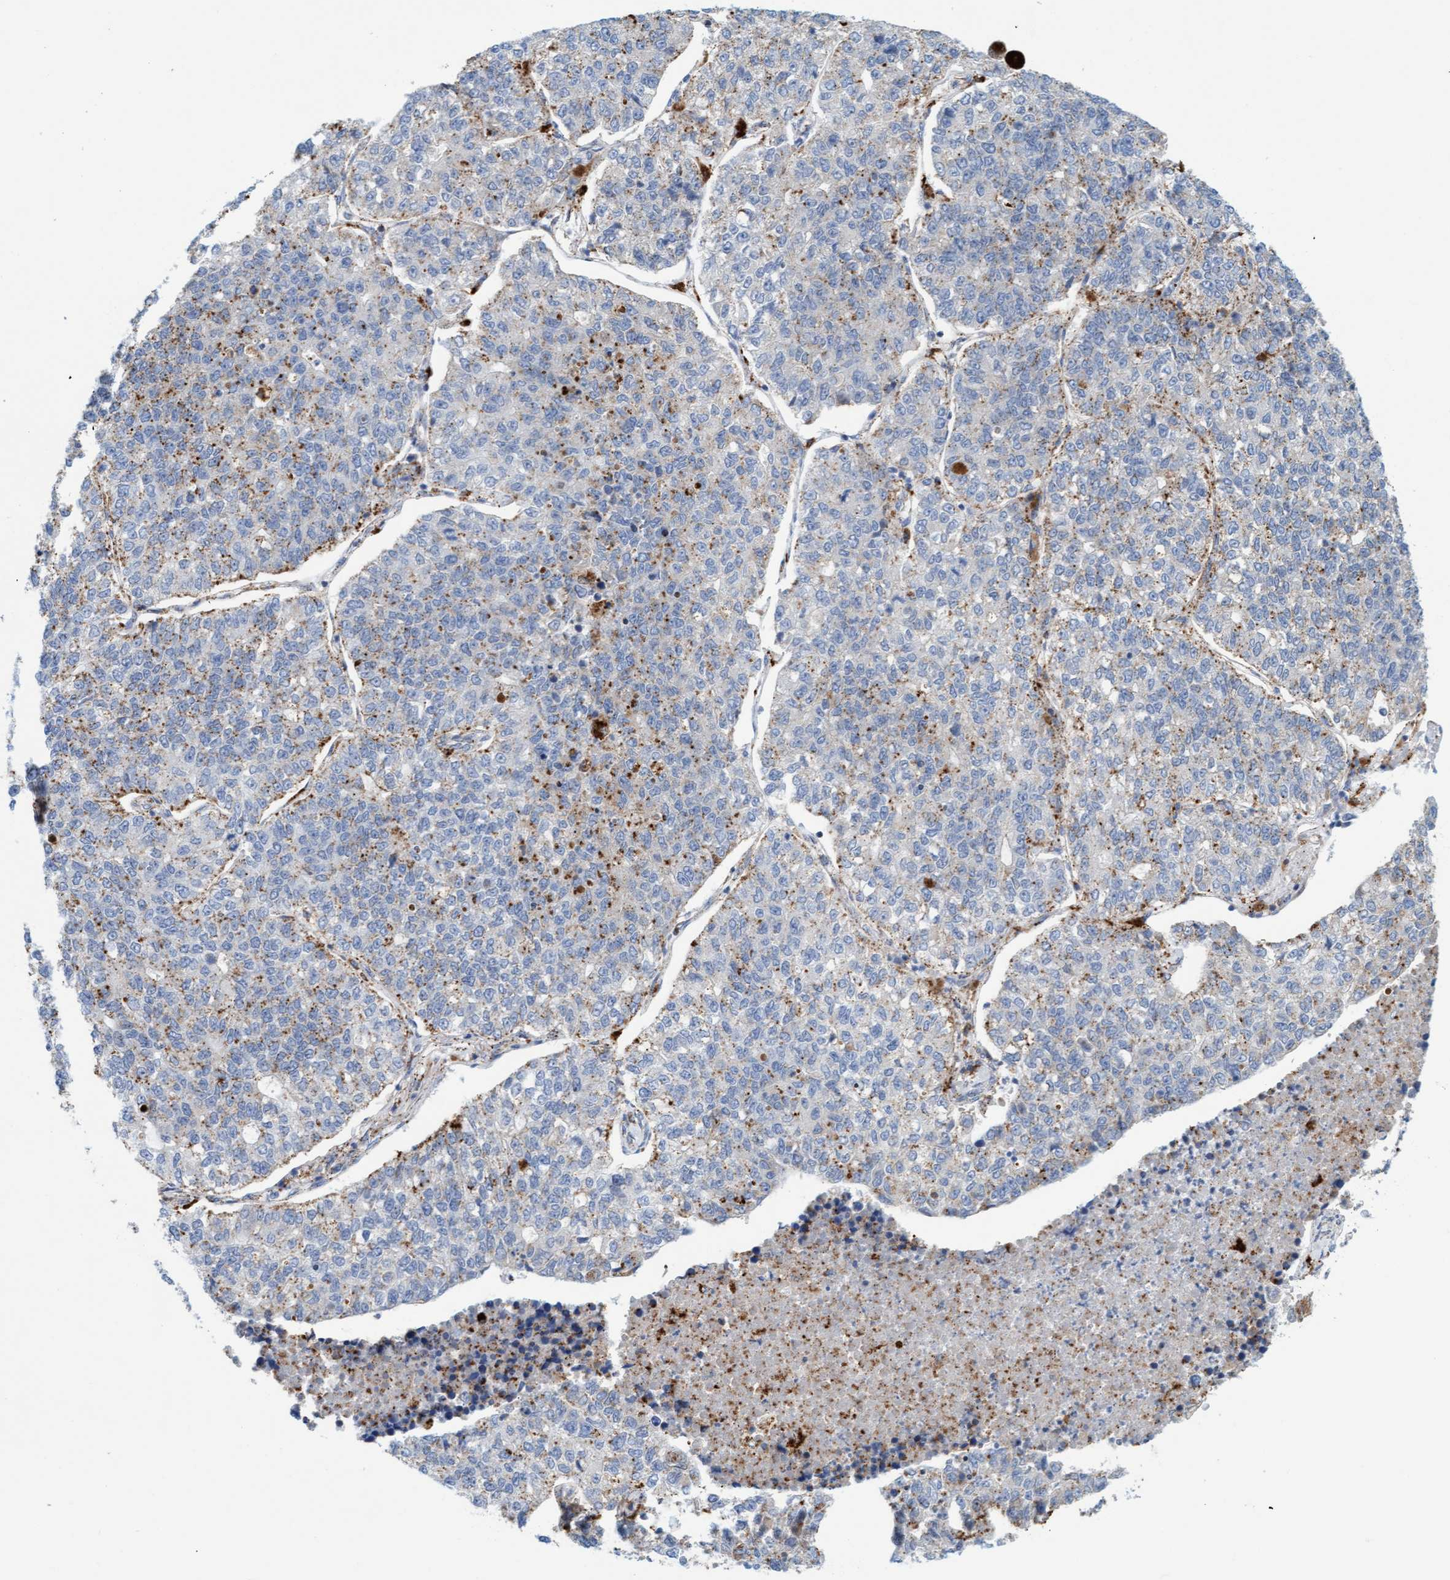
{"staining": {"intensity": "negative", "quantity": "none", "location": "none"}, "tissue": "lung cancer", "cell_type": "Tumor cells", "image_type": "cancer", "snomed": [{"axis": "morphology", "description": "Adenocarcinoma, NOS"}, {"axis": "topography", "description": "Lung"}], "caption": "IHC of human lung cancer shows no staining in tumor cells.", "gene": "SGSH", "patient": {"sex": "male", "age": 49}}